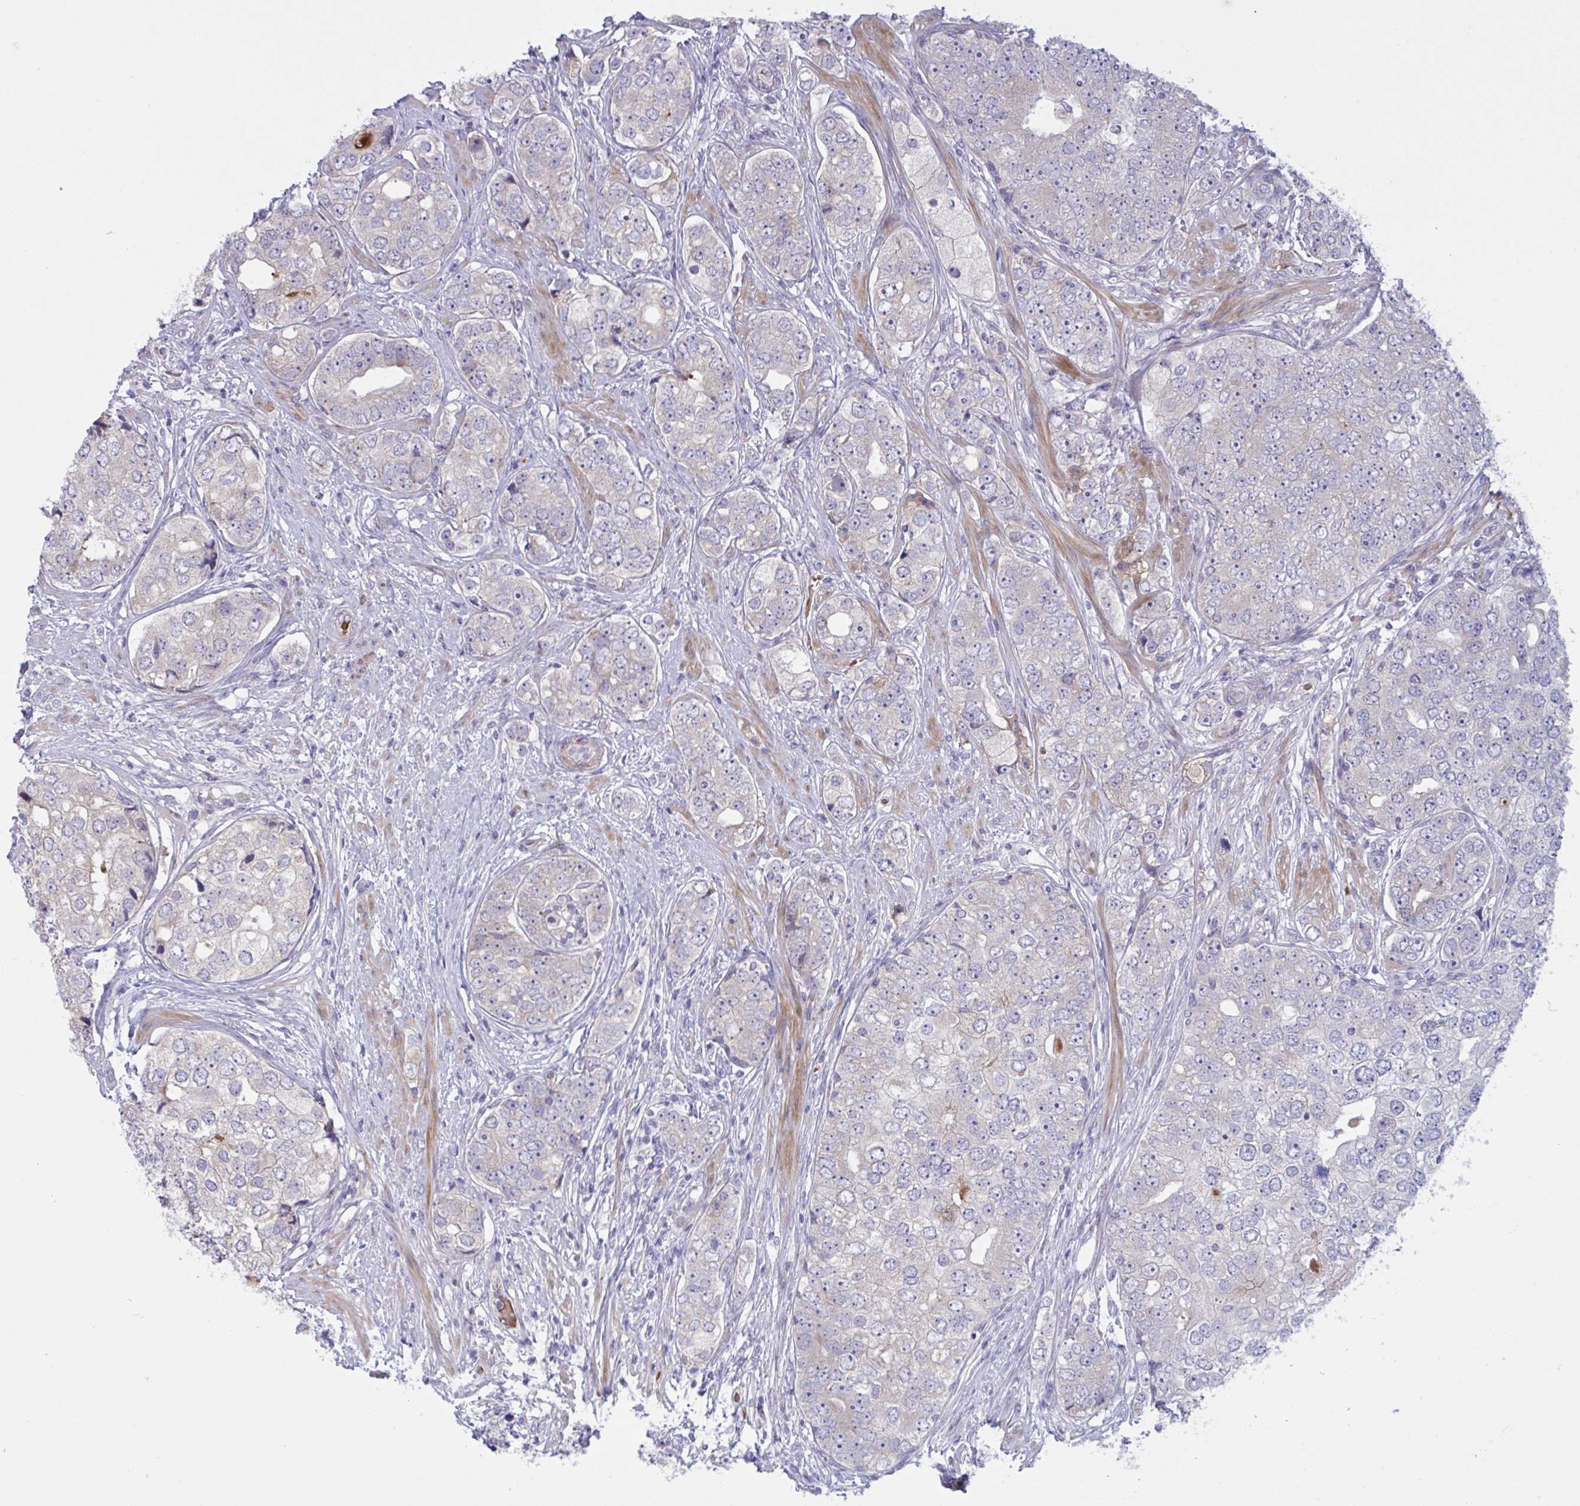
{"staining": {"intensity": "negative", "quantity": "none", "location": "none"}, "tissue": "prostate cancer", "cell_type": "Tumor cells", "image_type": "cancer", "snomed": [{"axis": "morphology", "description": "Adenocarcinoma, High grade"}, {"axis": "topography", "description": "Prostate"}], "caption": "IHC of prostate high-grade adenocarcinoma exhibits no staining in tumor cells.", "gene": "VWC2", "patient": {"sex": "male", "age": 60}}